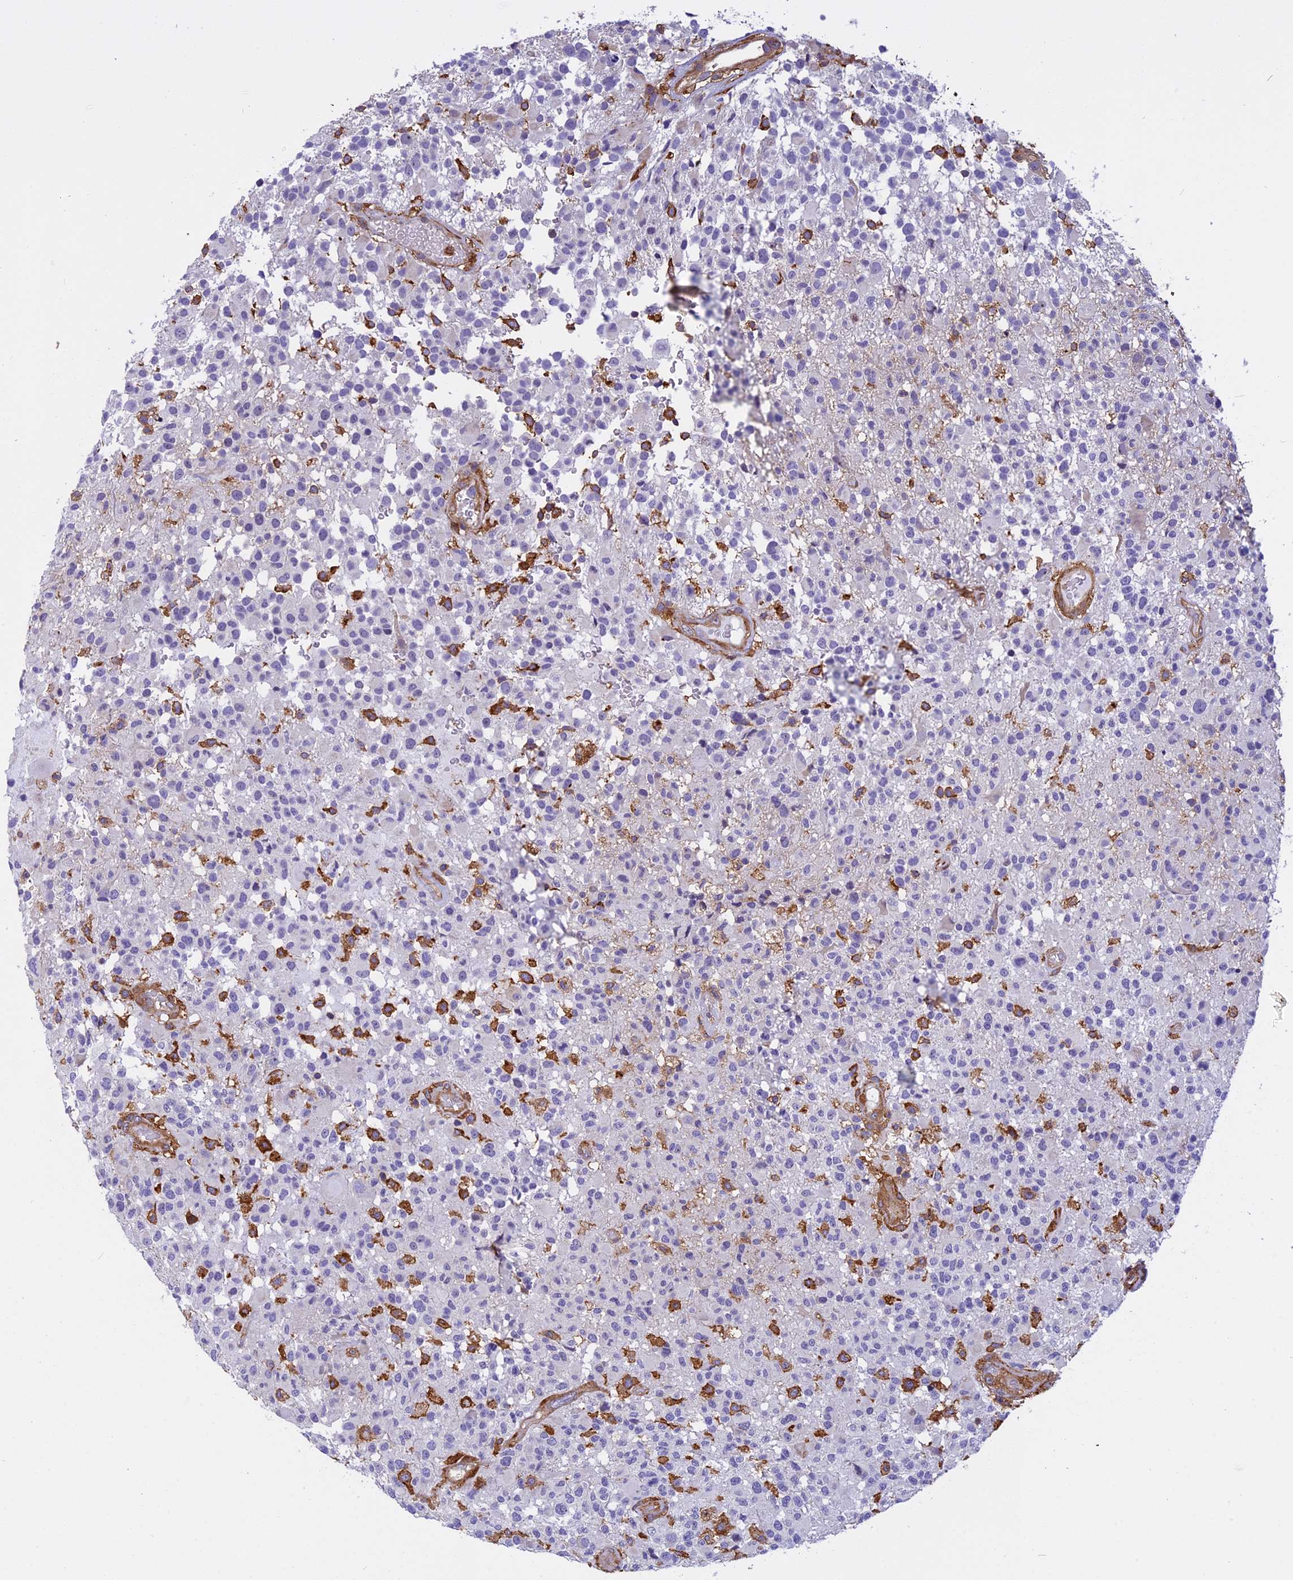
{"staining": {"intensity": "negative", "quantity": "none", "location": "none"}, "tissue": "glioma", "cell_type": "Tumor cells", "image_type": "cancer", "snomed": [{"axis": "morphology", "description": "Glioma, malignant, High grade"}, {"axis": "morphology", "description": "Glioblastoma, NOS"}, {"axis": "topography", "description": "Brain"}], "caption": "Tumor cells are negative for brown protein staining in glioma. The staining was performed using DAB (3,3'-diaminobenzidine) to visualize the protein expression in brown, while the nuclei were stained in blue with hematoxylin (Magnification: 20x).", "gene": "EHBP1L1", "patient": {"sex": "male", "age": 60}}